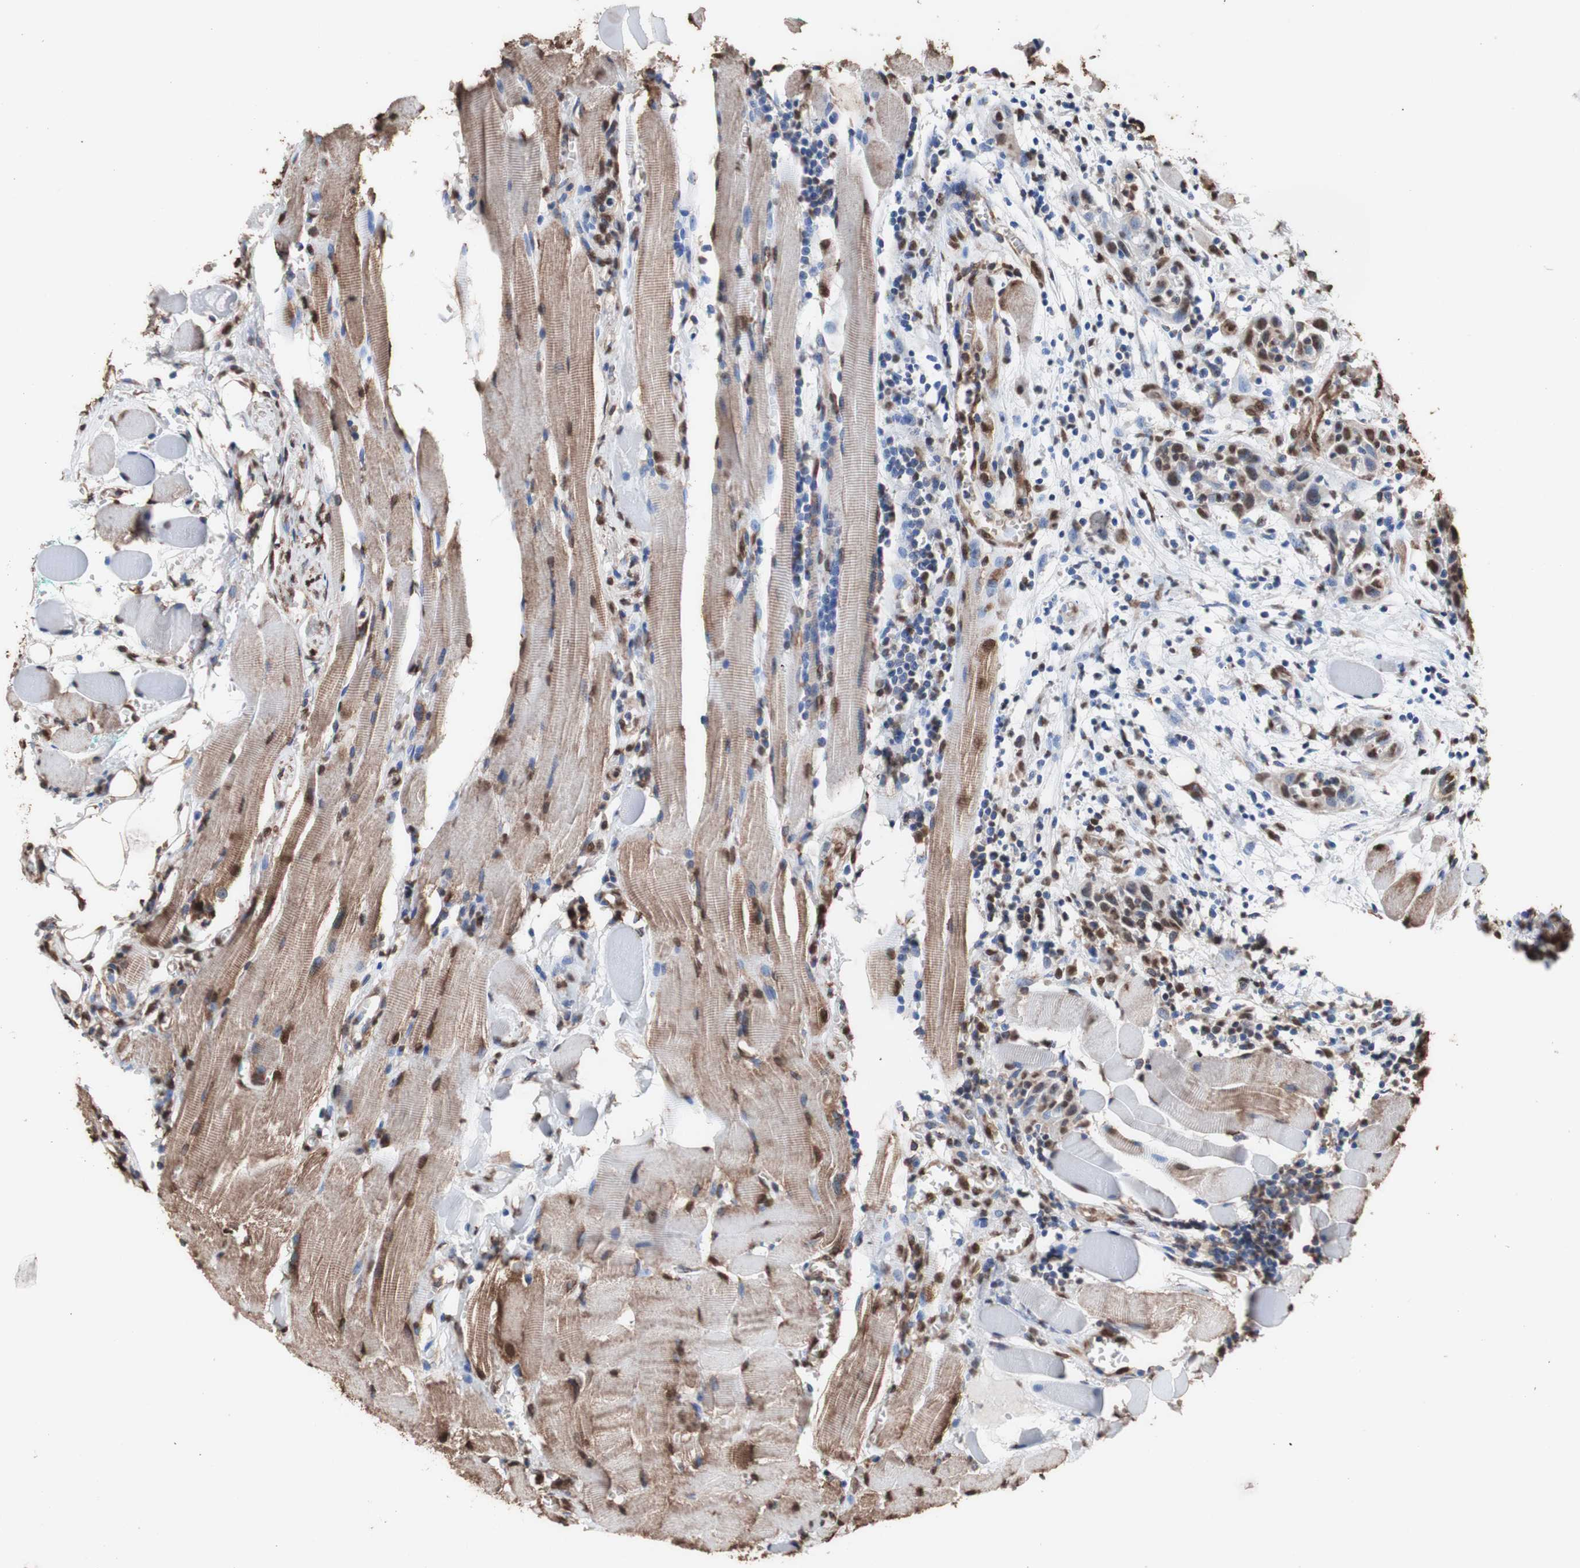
{"staining": {"intensity": "strong", "quantity": "25%-75%", "location": "cytoplasmic/membranous,nuclear"}, "tissue": "head and neck cancer", "cell_type": "Tumor cells", "image_type": "cancer", "snomed": [{"axis": "morphology", "description": "Squamous cell carcinoma, NOS"}, {"axis": "topography", "description": "Oral tissue"}, {"axis": "topography", "description": "Head-Neck"}], "caption": "Head and neck cancer was stained to show a protein in brown. There is high levels of strong cytoplasmic/membranous and nuclear positivity in approximately 25%-75% of tumor cells.", "gene": "PIDD1", "patient": {"sex": "female", "age": 50}}